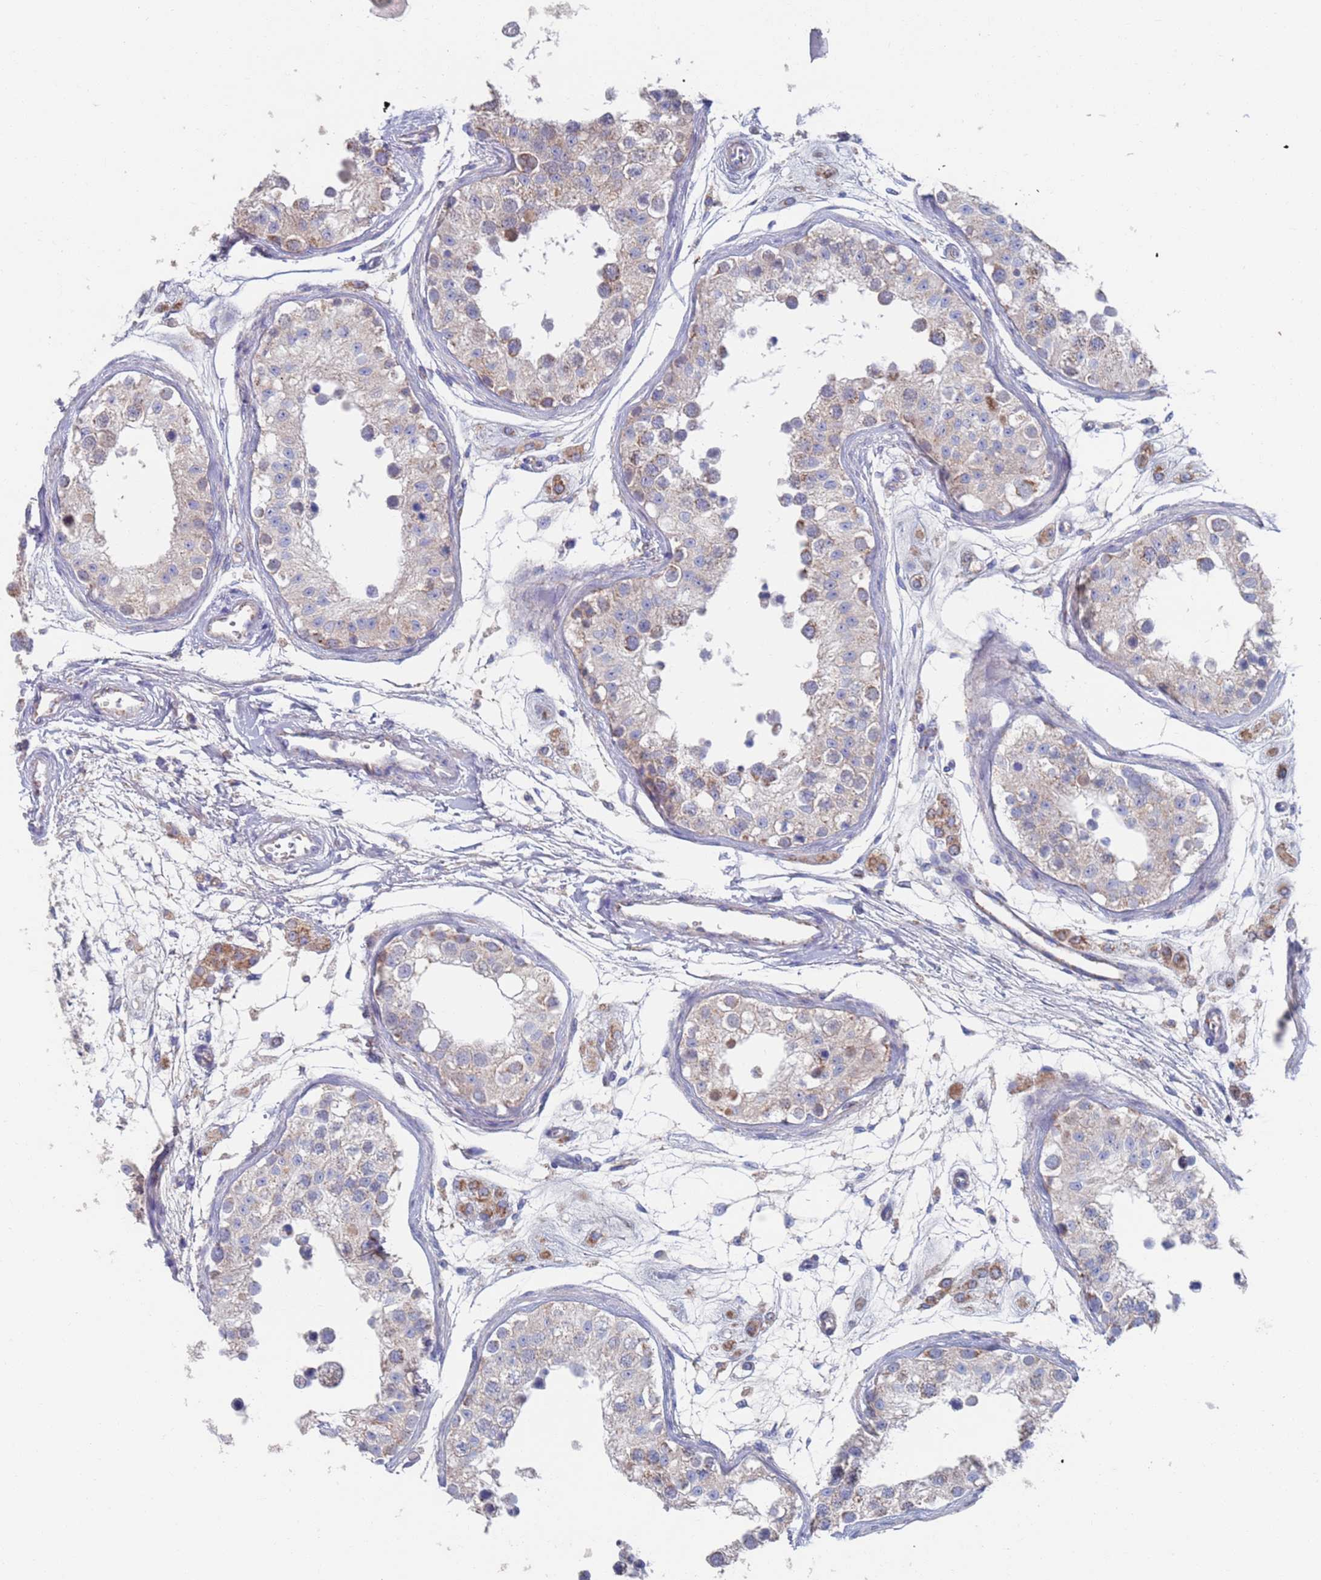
{"staining": {"intensity": "moderate", "quantity": "<25%", "location": "cytoplasmic/membranous"}, "tissue": "testis", "cell_type": "Cells in seminiferous ducts", "image_type": "normal", "snomed": [{"axis": "morphology", "description": "Normal tissue, NOS"}, {"axis": "morphology", "description": "Adenocarcinoma, metastatic, NOS"}, {"axis": "topography", "description": "Testis"}], "caption": "DAB immunohistochemical staining of benign human testis reveals moderate cytoplasmic/membranous protein expression in about <25% of cells in seminiferous ducts. The protein is stained brown, and the nuclei are stained in blue (DAB IHC with brightfield microscopy, high magnification).", "gene": "MRPL22", "patient": {"sex": "male", "age": 26}}